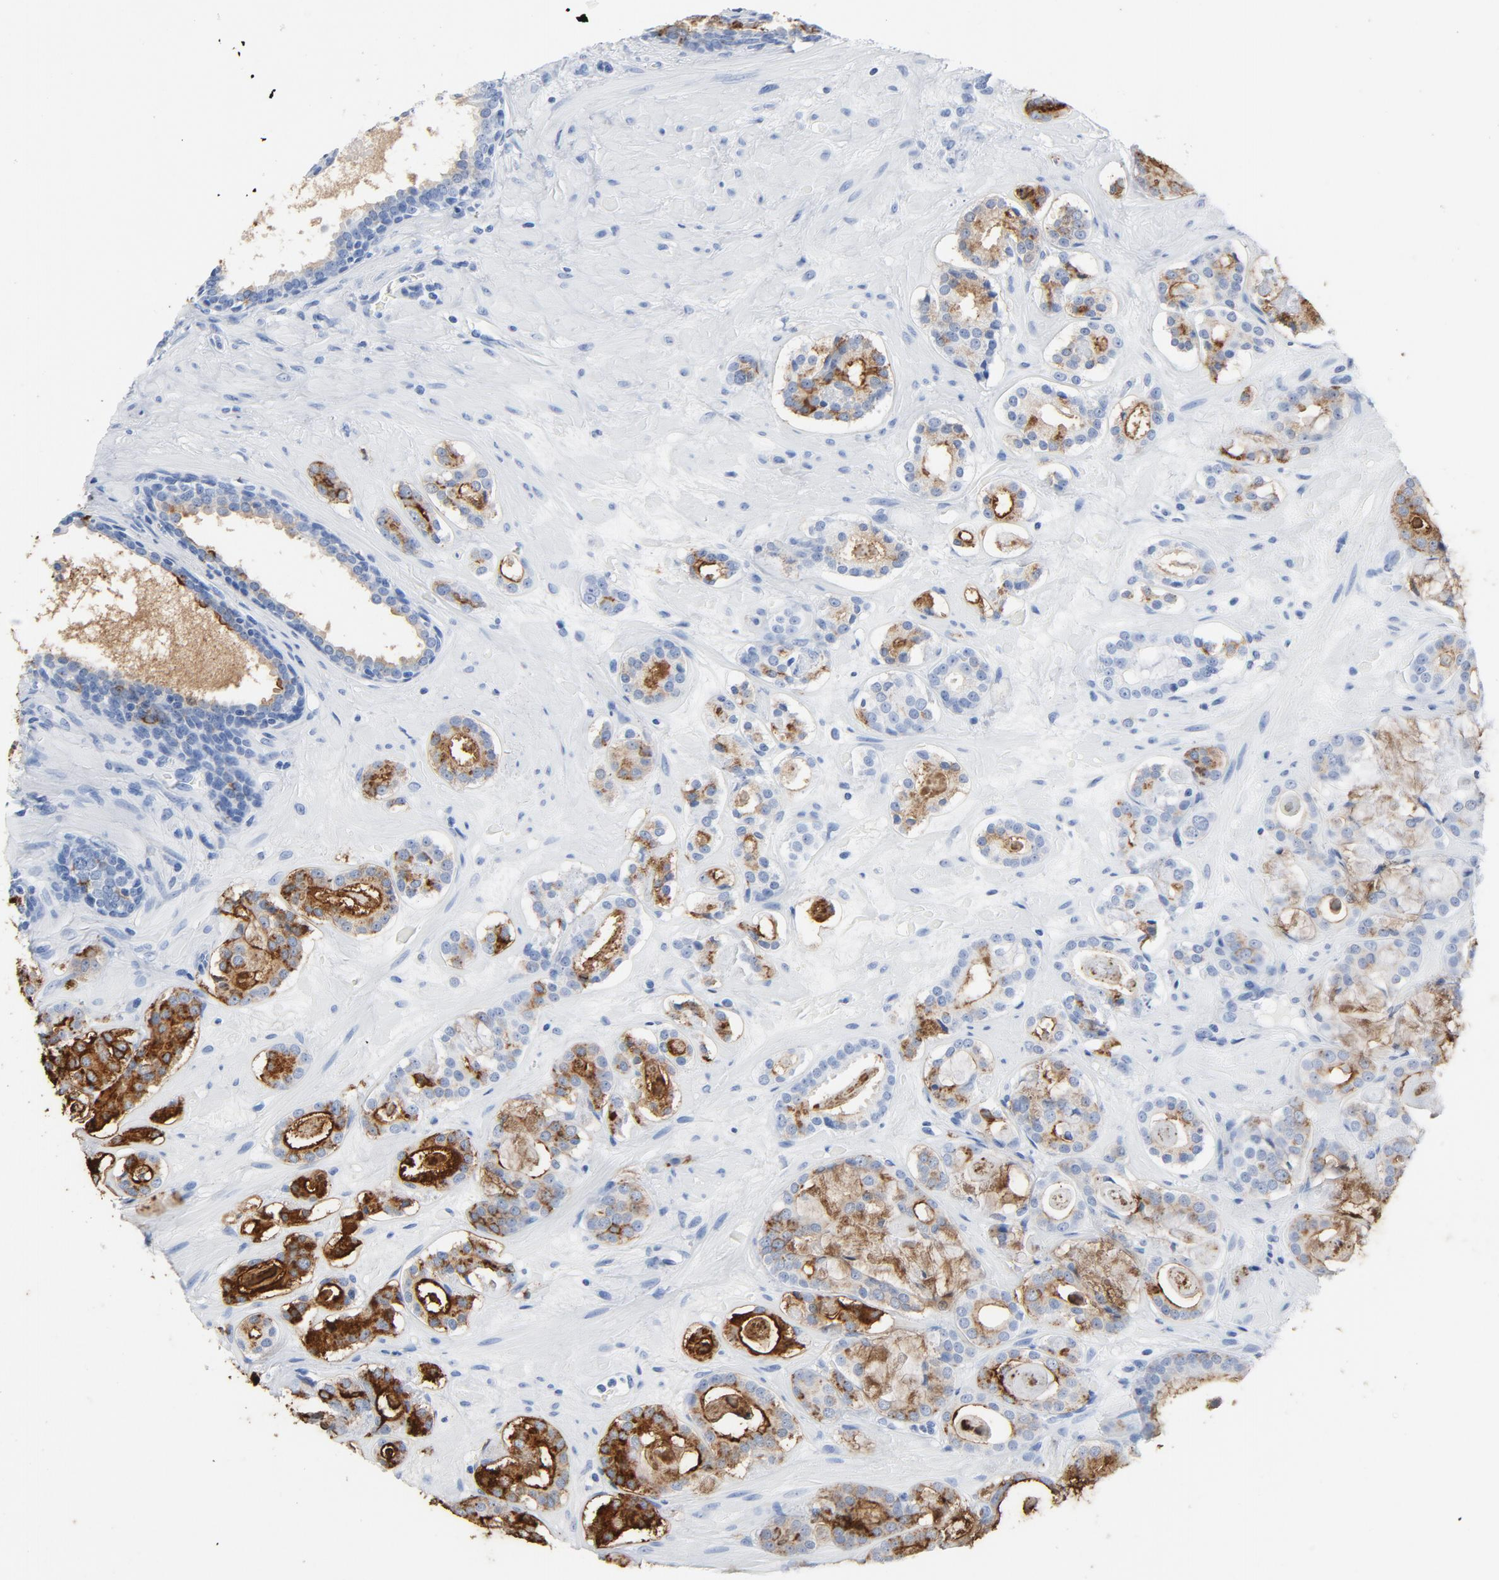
{"staining": {"intensity": "strong", "quantity": "25%-75%", "location": "cytoplasmic/membranous"}, "tissue": "prostate cancer", "cell_type": "Tumor cells", "image_type": "cancer", "snomed": [{"axis": "morphology", "description": "Adenocarcinoma, Low grade"}, {"axis": "topography", "description": "Prostate"}], "caption": "Tumor cells show high levels of strong cytoplasmic/membranous expression in about 25%-75% of cells in human prostate cancer. The staining was performed using DAB (3,3'-diaminobenzidine), with brown indicating positive protein expression. Nuclei are stained blue with hematoxylin.", "gene": "PTPRB", "patient": {"sex": "male", "age": 57}}